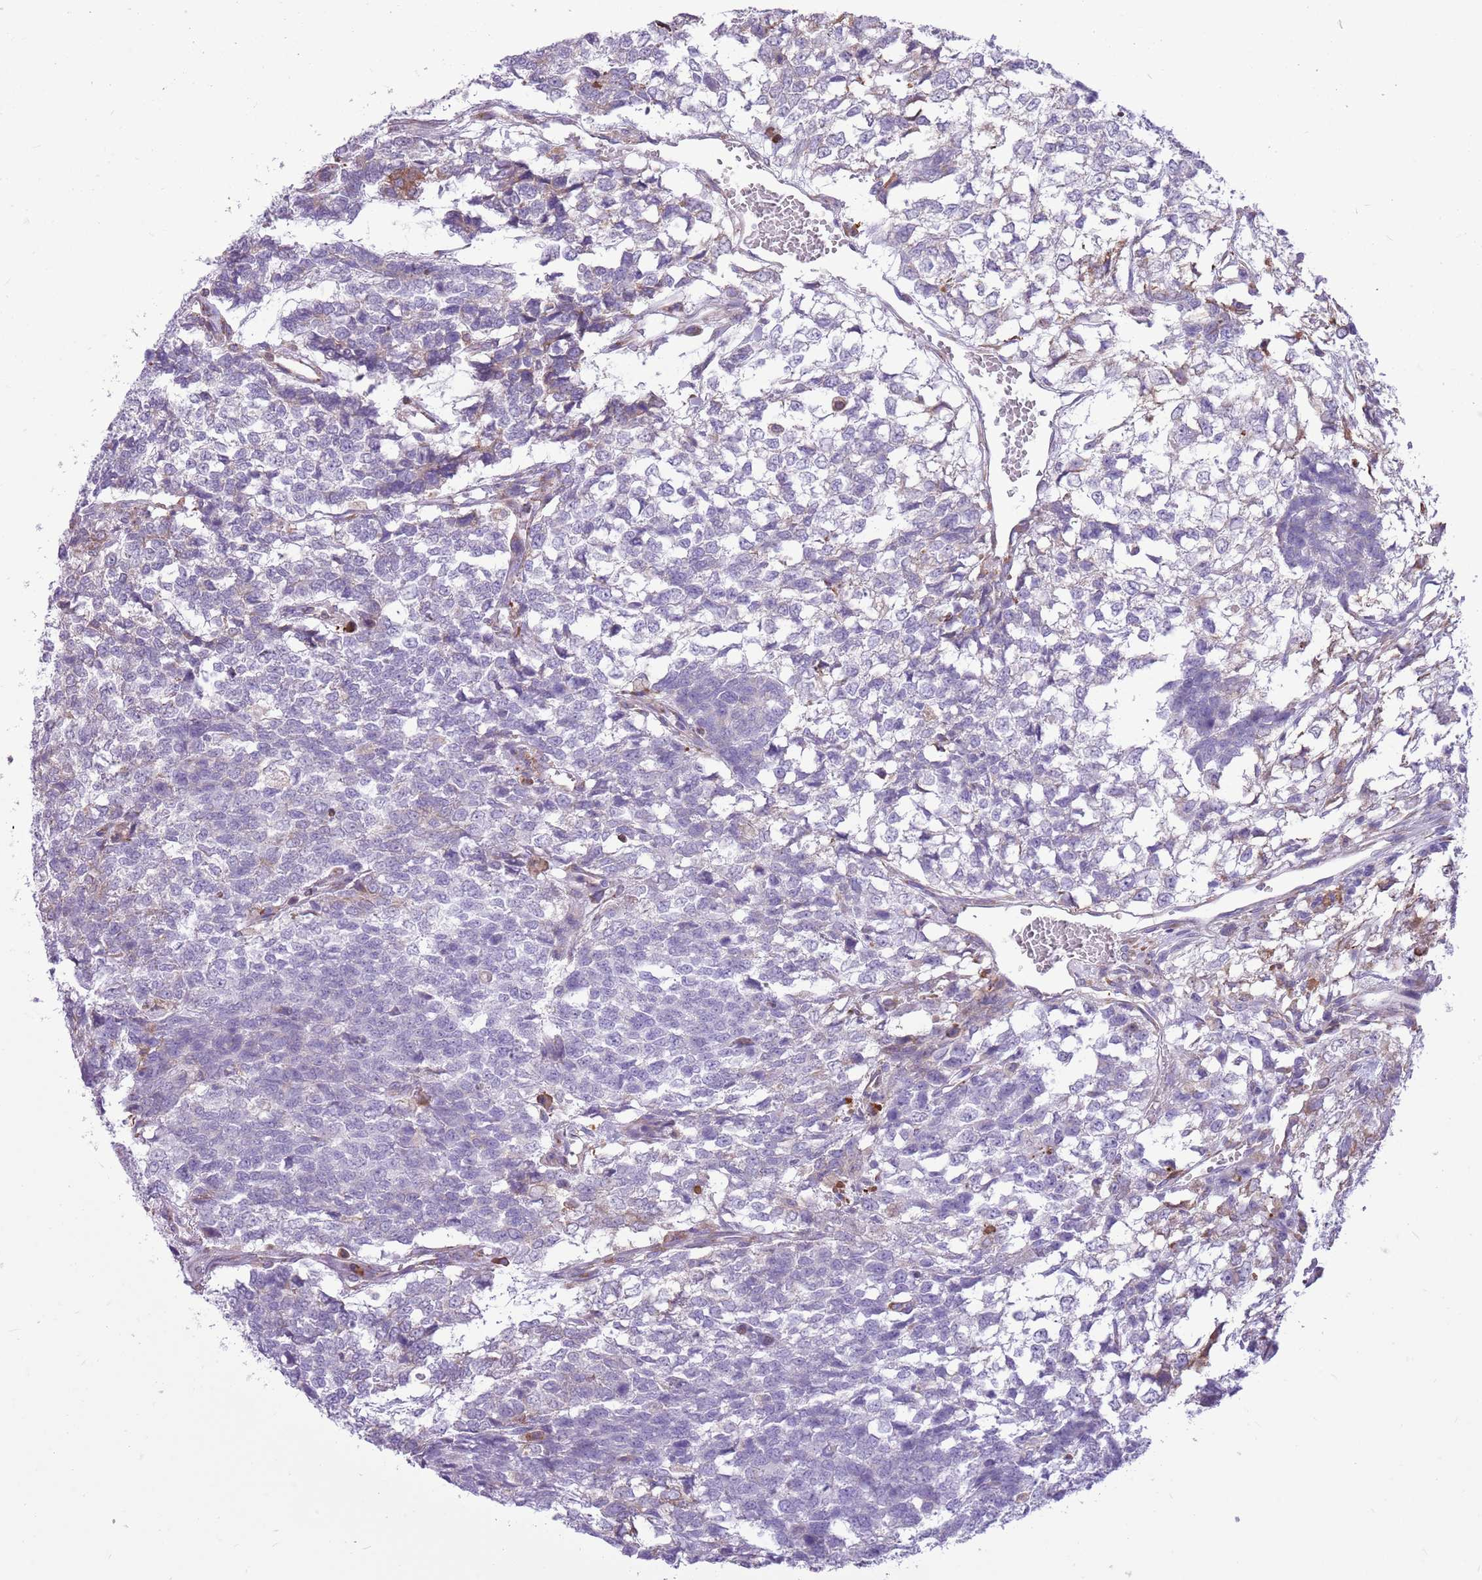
{"staining": {"intensity": "negative", "quantity": "none", "location": "none"}, "tissue": "testis cancer", "cell_type": "Tumor cells", "image_type": "cancer", "snomed": [{"axis": "morphology", "description": "Carcinoma, Embryonal, NOS"}, {"axis": "topography", "description": "Testis"}], "caption": "Immunohistochemical staining of testis embryonal carcinoma shows no significant expression in tumor cells.", "gene": "KCTD19", "patient": {"sex": "male", "age": 23}}